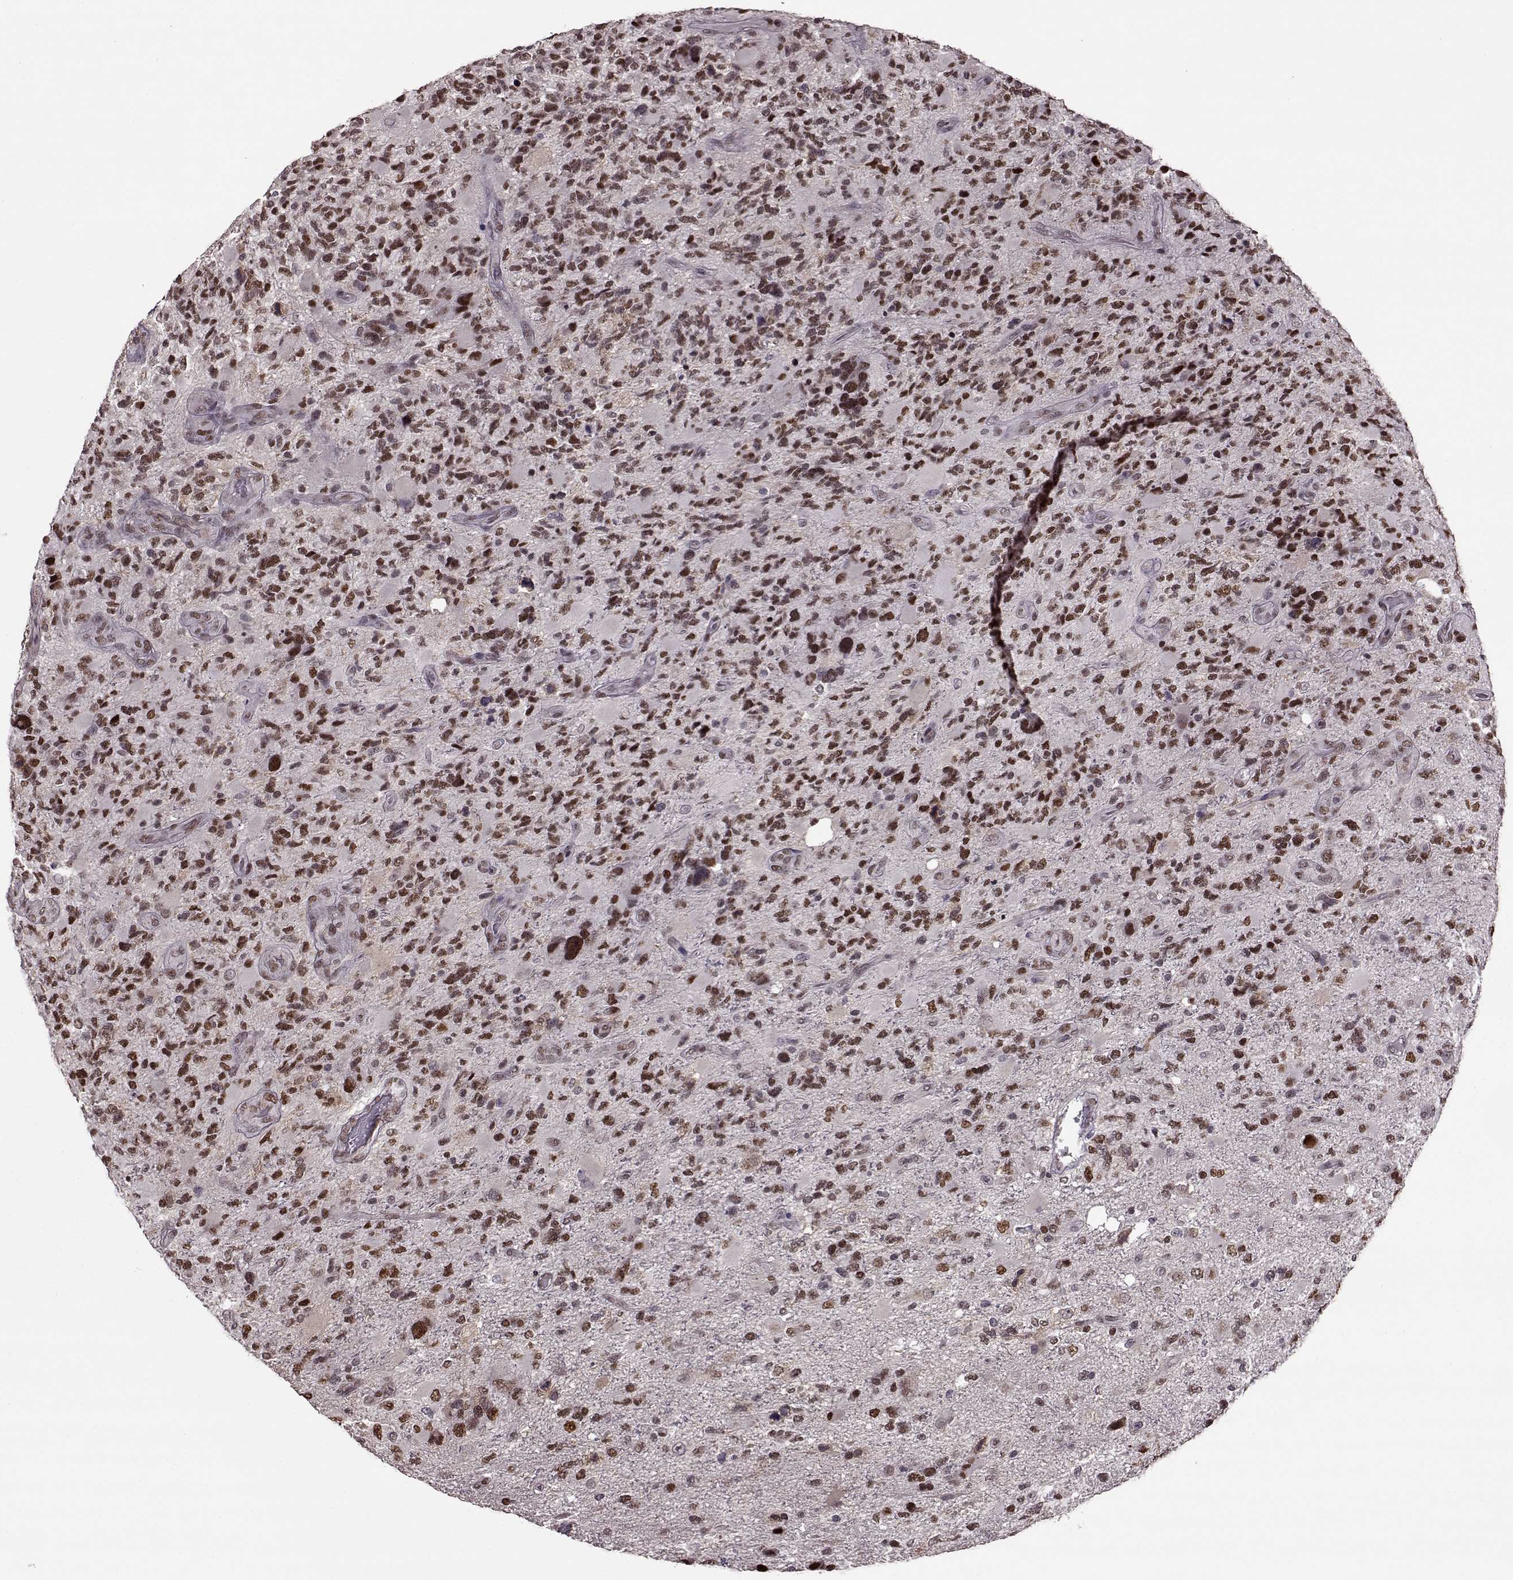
{"staining": {"intensity": "moderate", "quantity": ">75%", "location": "nuclear"}, "tissue": "glioma", "cell_type": "Tumor cells", "image_type": "cancer", "snomed": [{"axis": "morphology", "description": "Glioma, malignant, High grade"}, {"axis": "topography", "description": "Brain"}], "caption": "Protein analysis of malignant glioma (high-grade) tissue displays moderate nuclear positivity in approximately >75% of tumor cells.", "gene": "FTO", "patient": {"sex": "female", "age": 71}}